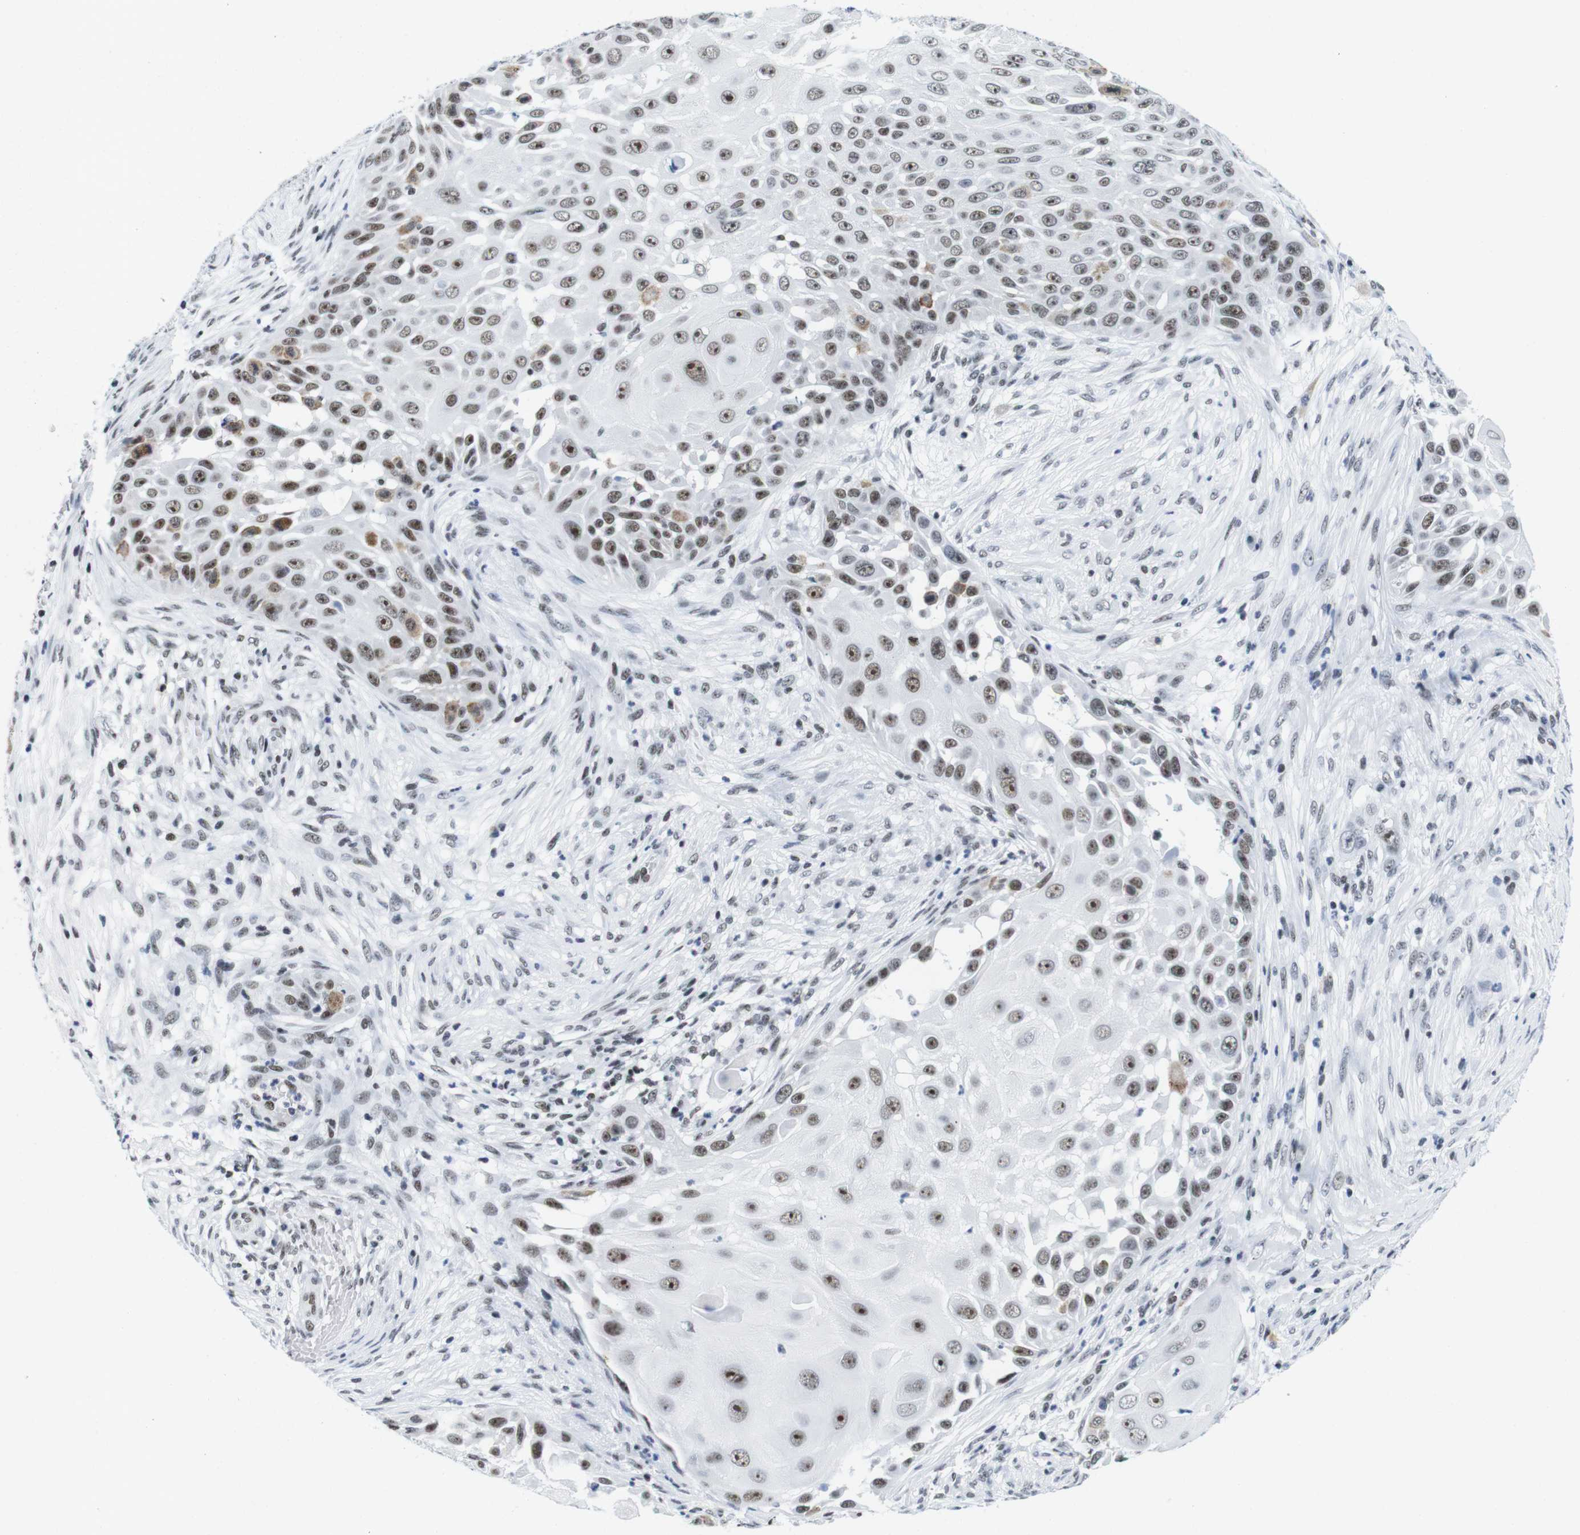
{"staining": {"intensity": "moderate", "quantity": ">75%", "location": "nuclear"}, "tissue": "skin cancer", "cell_type": "Tumor cells", "image_type": "cancer", "snomed": [{"axis": "morphology", "description": "Squamous cell carcinoma, NOS"}, {"axis": "topography", "description": "Skin"}], "caption": "Skin cancer stained with DAB immunohistochemistry (IHC) displays medium levels of moderate nuclear positivity in about >75% of tumor cells.", "gene": "IFI16", "patient": {"sex": "female", "age": 44}}